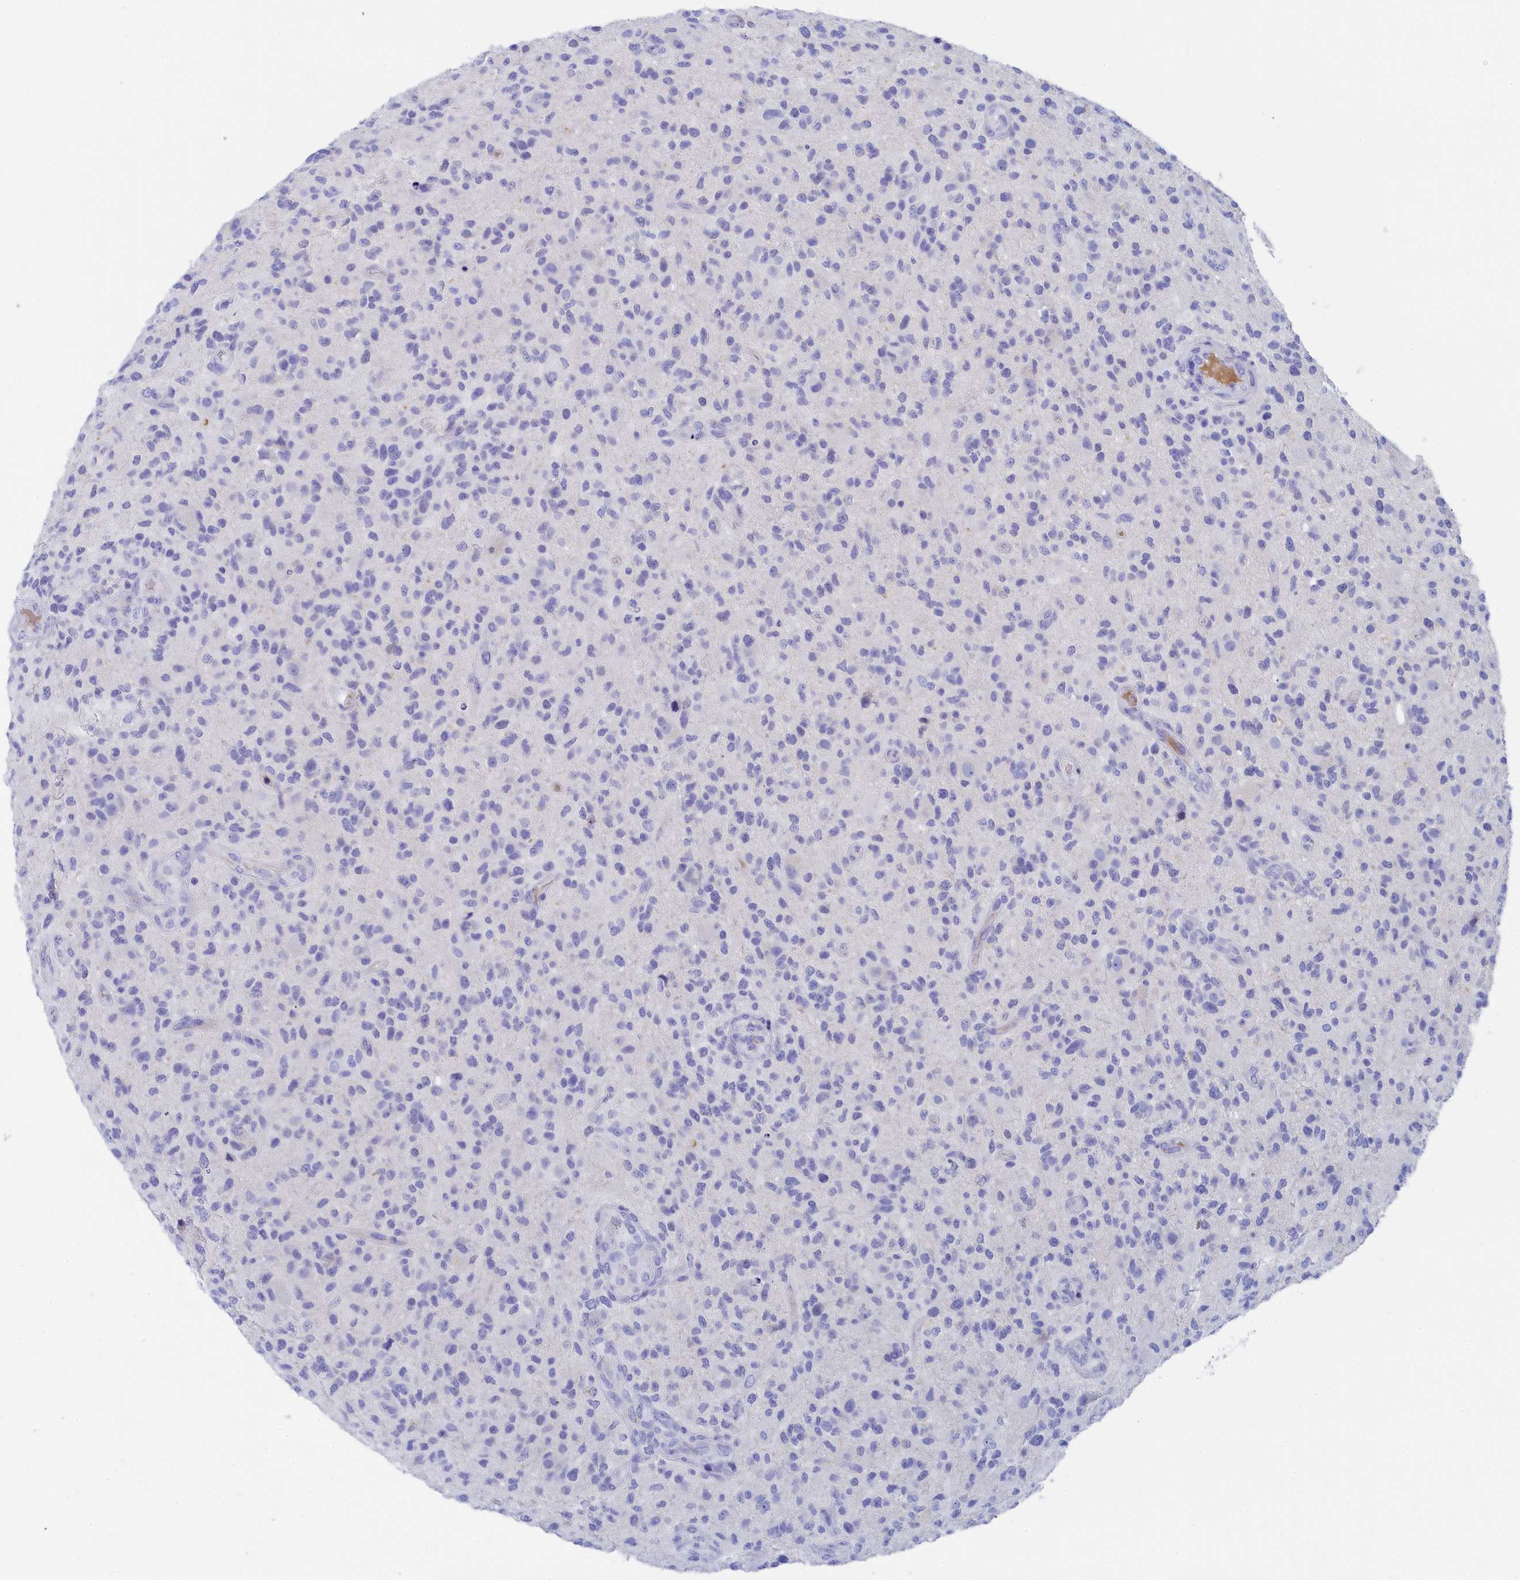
{"staining": {"intensity": "negative", "quantity": "none", "location": "none"}, "tissue": "glioma", "cell_type": "Tumor cells", "image_type": "cancer", "snomed": [{"axis": "morphology", "description": "Glioma, malignant, High grade"}, {"axis": "topography", "description": "Brain"}], "caption": "The photomicrograph demonstrates no staining of tumor cells in glioma.", "gene": "TRIM10", "patient": {"sex": "male", "age": 47}}